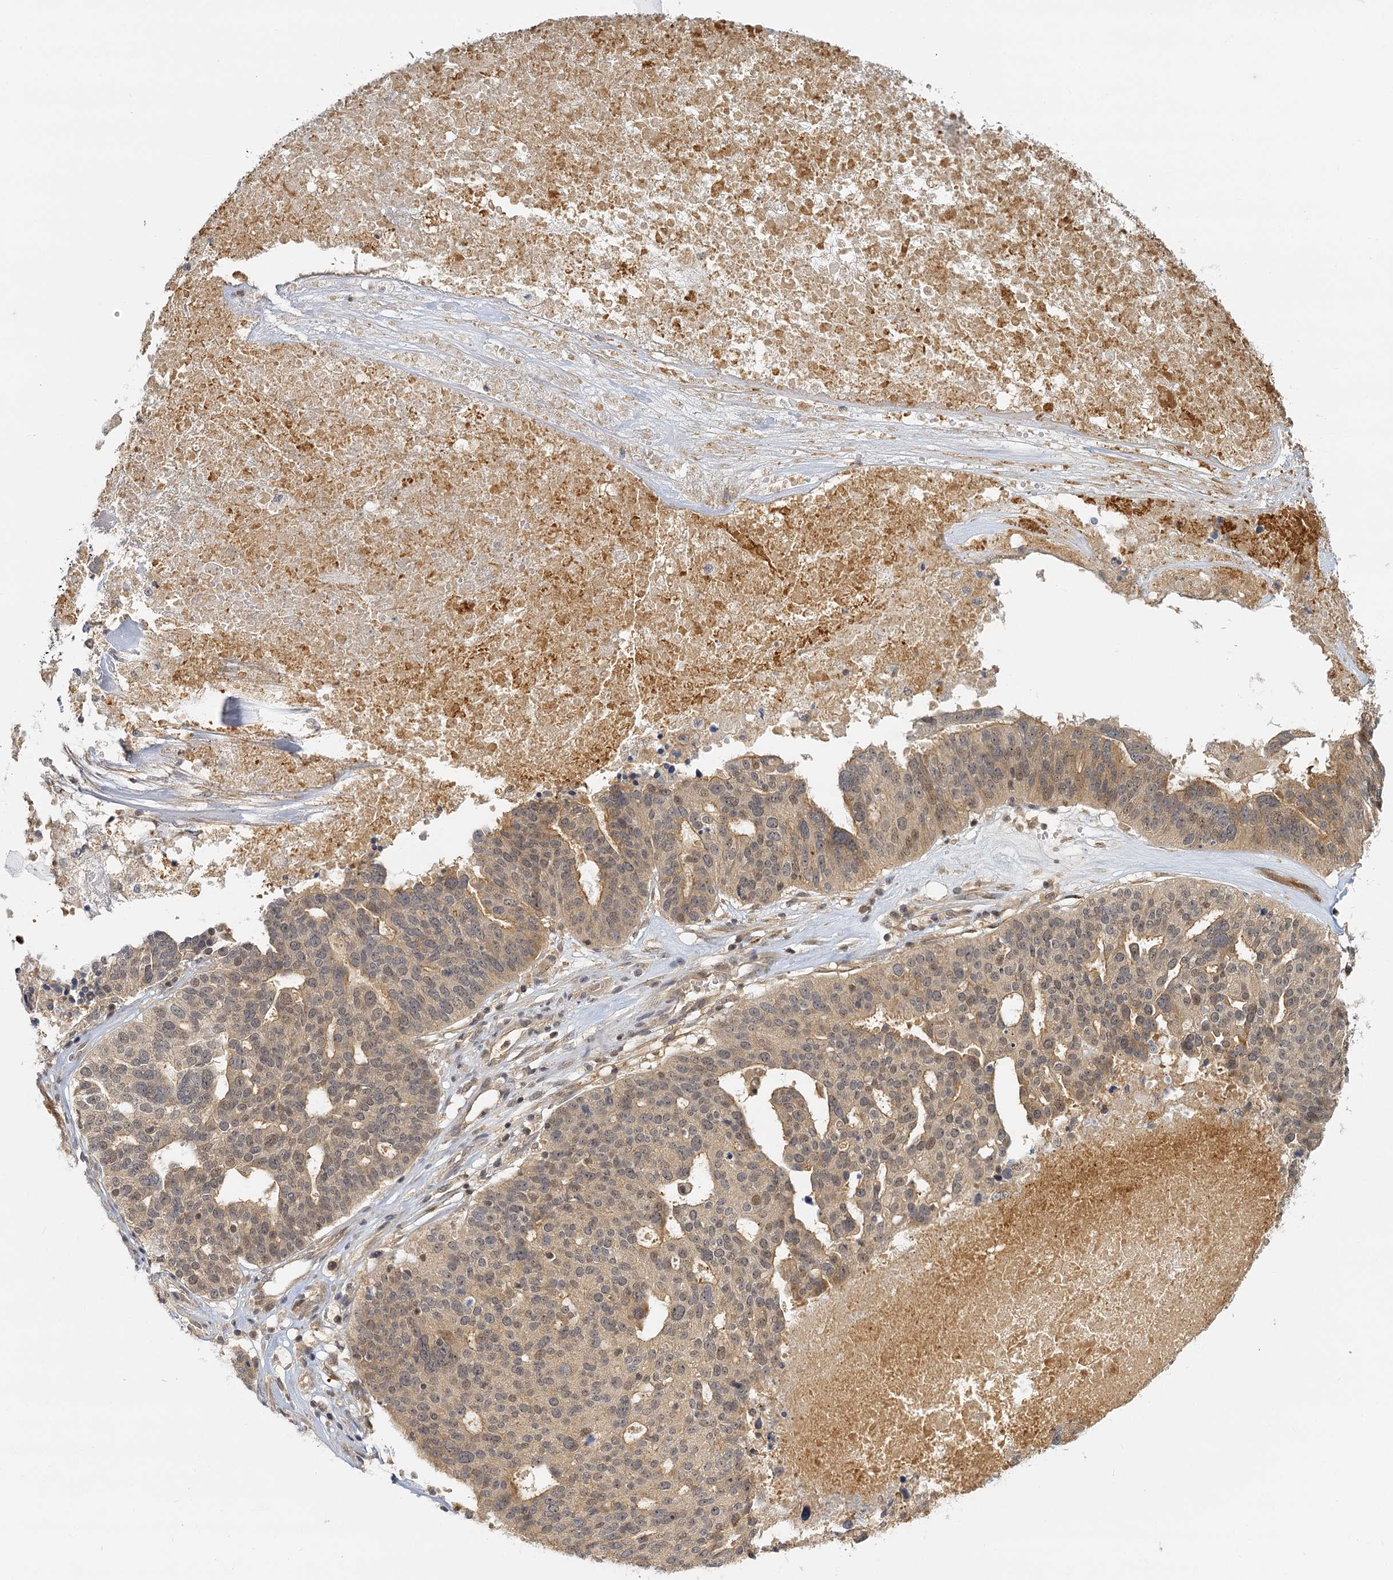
{"staining": {"intensity": "weak", "quantity": ">75%", "location": "cytoplasmic/membranous,nuclear"}, "tissue": "ovarian cancer", "cell_type": "Tumor cells", "image_type": "cancer", "snomed": [{"axis": "morphology", "description": "Cystadenocarcinoma, serous, NOS"}, {"axis": "topography", "description": "Ovary"}], "caption": "This micrograph exhibits ovarian serous cystadenocarcinoma stained with IHC to label a protein in brown. The cytoplasmic/membranous and nuclear of tumor cells show weak positivity for the protein. Nuclei are counter-stained blue.", "gene": "ZNF549", "patient": {"sex": "female", "age": 59}}